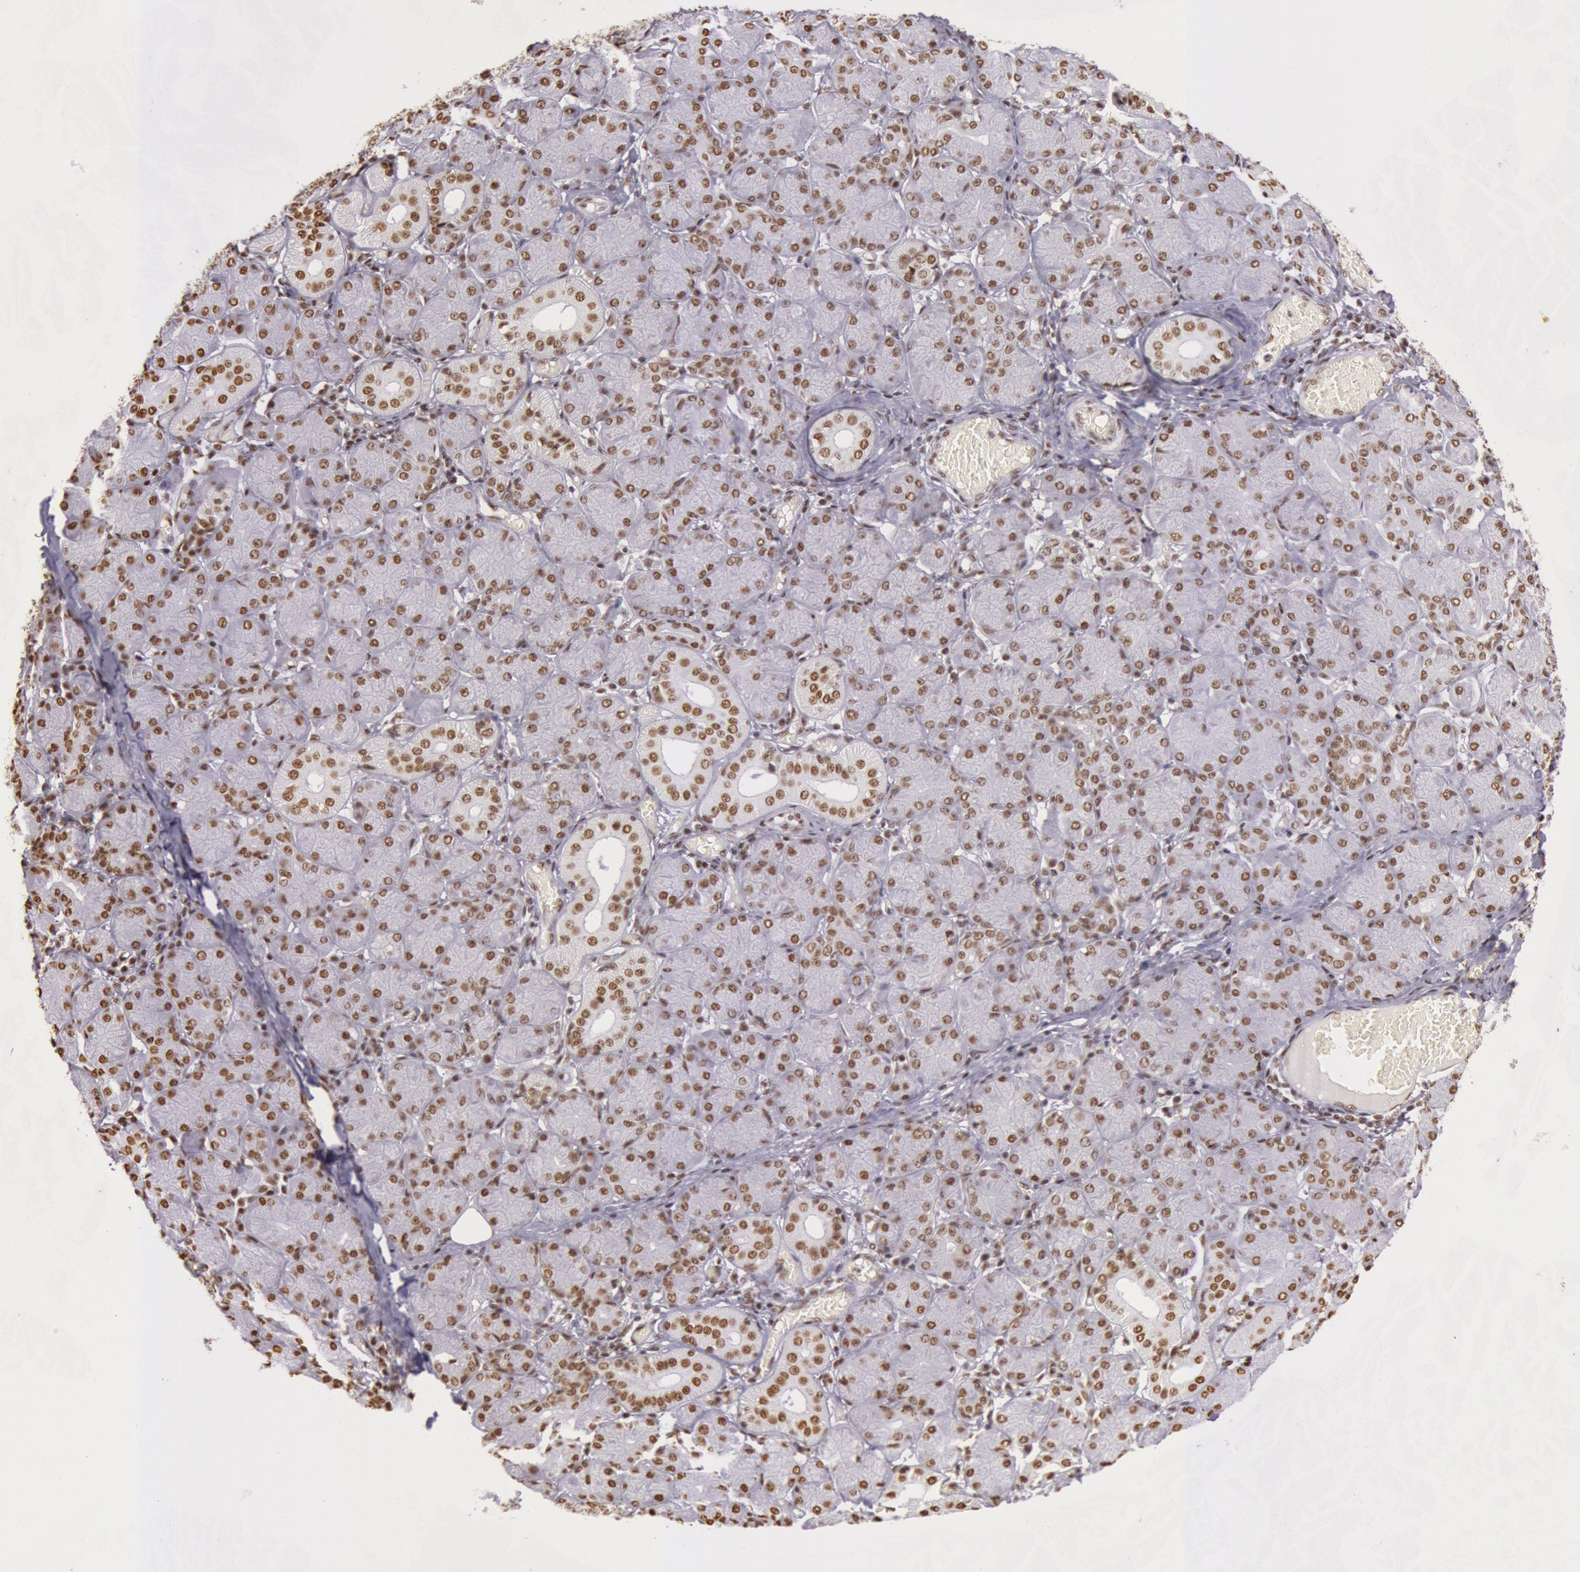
{"staining": {"intensity": "moderate", "quantity": ">75%", "location": "nuclear"}, "tissue": "salivary gland", "cell_type": "Glandular cells", "image_type": "normal", "snomed": [{"axis": "morphology", "description": "Normal tissue, NOS"}, {"axis": "topography", "description": "Salivary gland"}], "caption": "IHC of unremarkable human salivary gland shows medium levels of moderate nuclear expression in approximately >75% of glandular cells. (Brightfield microscopy of DAB IHC at high magnification).", "gene": "HNRNPH1", "patient": {"sex": "female", "age": 24}}